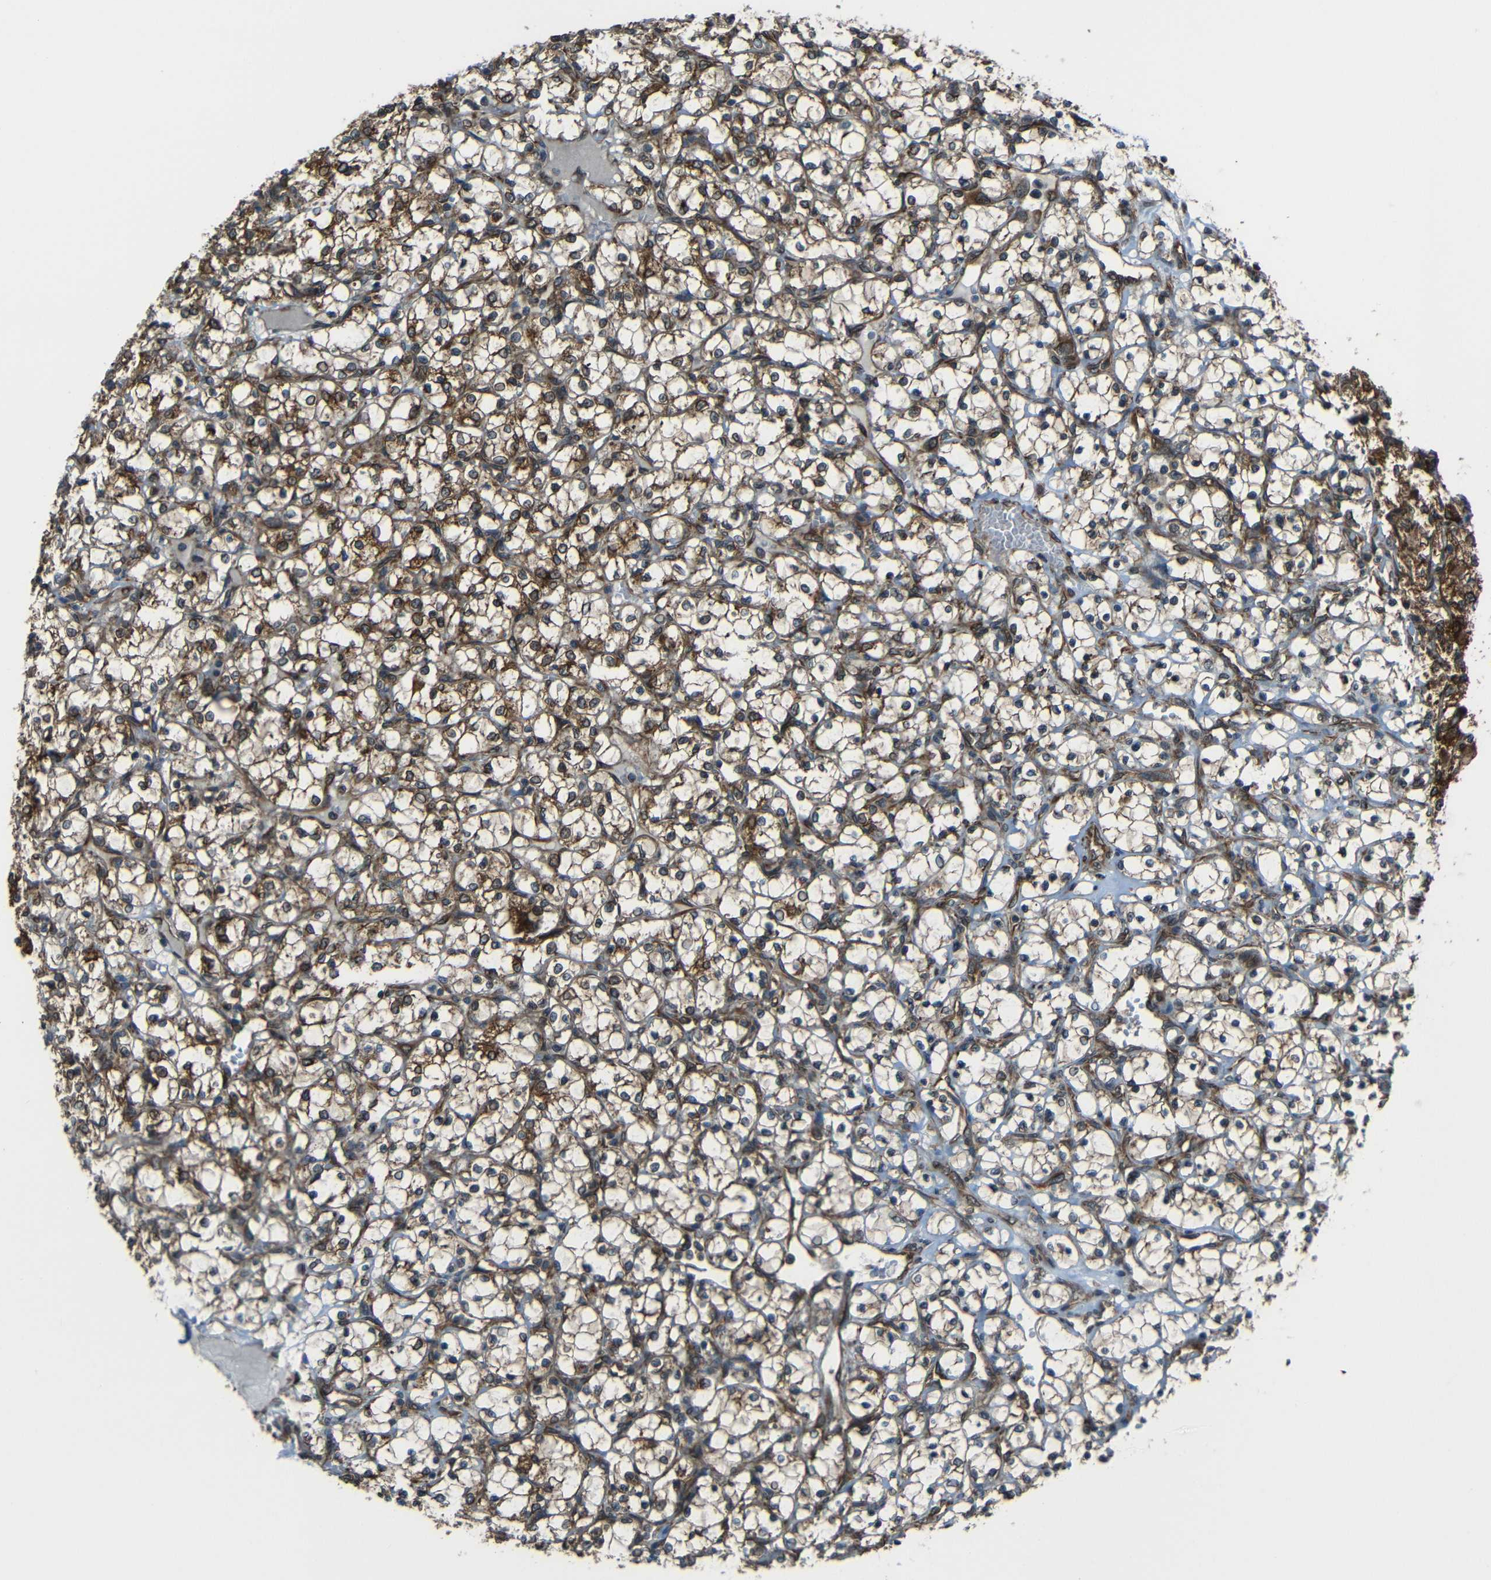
{"staining": {"intensity": "strong", "quantity": "25%-75%", "location": "cytoplasmic/membranous"}, "tissue": "renal cancer", "cell_type": "Tumor cells", "image_type": "cancer", "snomed": [{"axis": "morphology", "description": "Adenocarcinoma, NOS"}, {"axis": "topography", "description": "Kidney"}], "caption": "Renal cancer tissue reveals strong cytoplasmic/membranous staining in about 25%-75% of tumor cells, visualized by immunohistochemistry. (DAB (3,3'-diaminobenzidine) = brown stain, brightfield microscopy at high magnification).", "gene": "VAPB", "patient": {"sex": "female", "age": 69}}